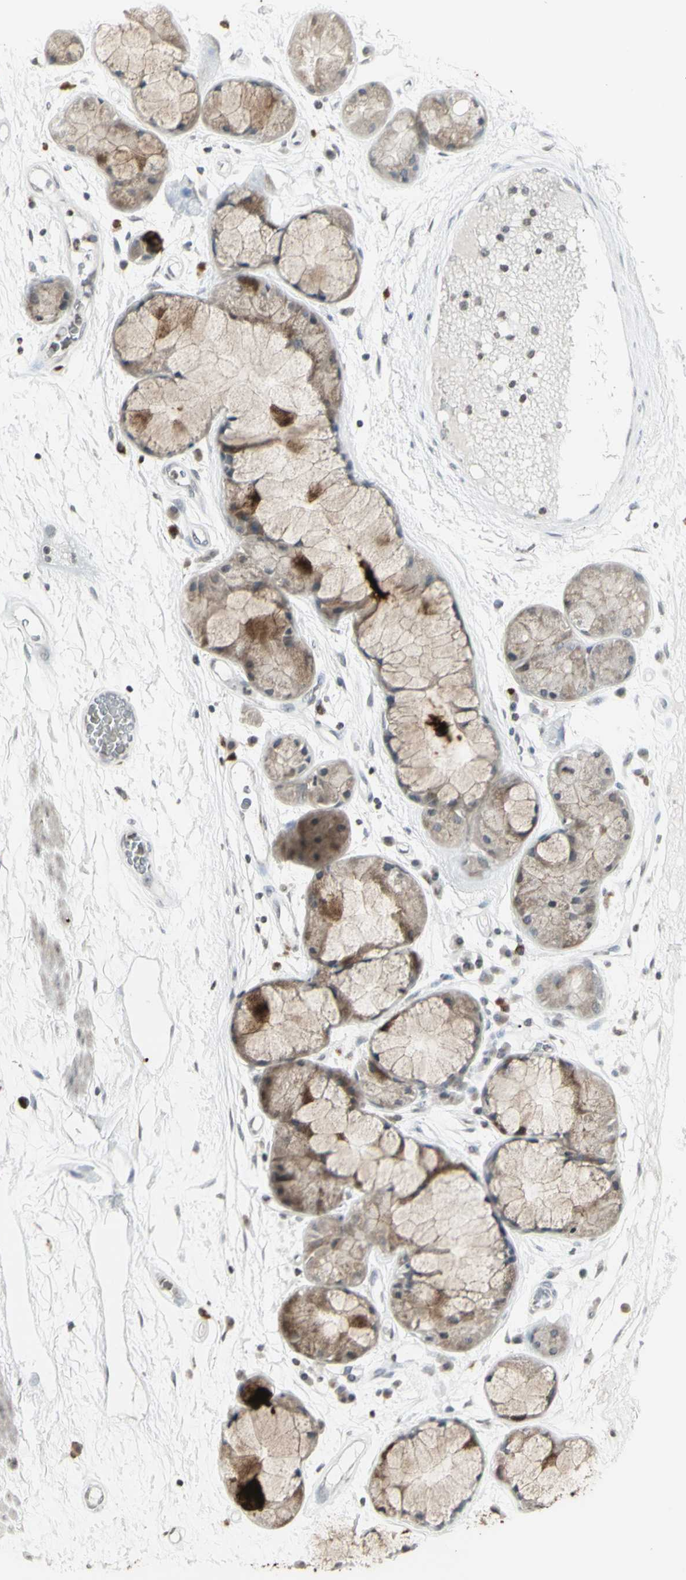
{"staining": {"intensity": "strong", "quantity": ">75%", "location": "cytoplasmic/membranous"}, "tissue": "bronchus", "cell_type": "Respiratory epithelial cells", "image_type": "normal", "snomed": [{"axis": "morphology", "description": "Normal tissue, NOS"}, {"axis": "topography", "description": "Bronchus"}], "caption": "A photomicrograph showing strong cytoplasmic/membranous staining in about >75% of respiratory epithelial cells in benign bronchus, as visualized by brown immunohistochemical staining.", "gene": "MUC5AC", "patient": {"sex": "male", "age": 66}}